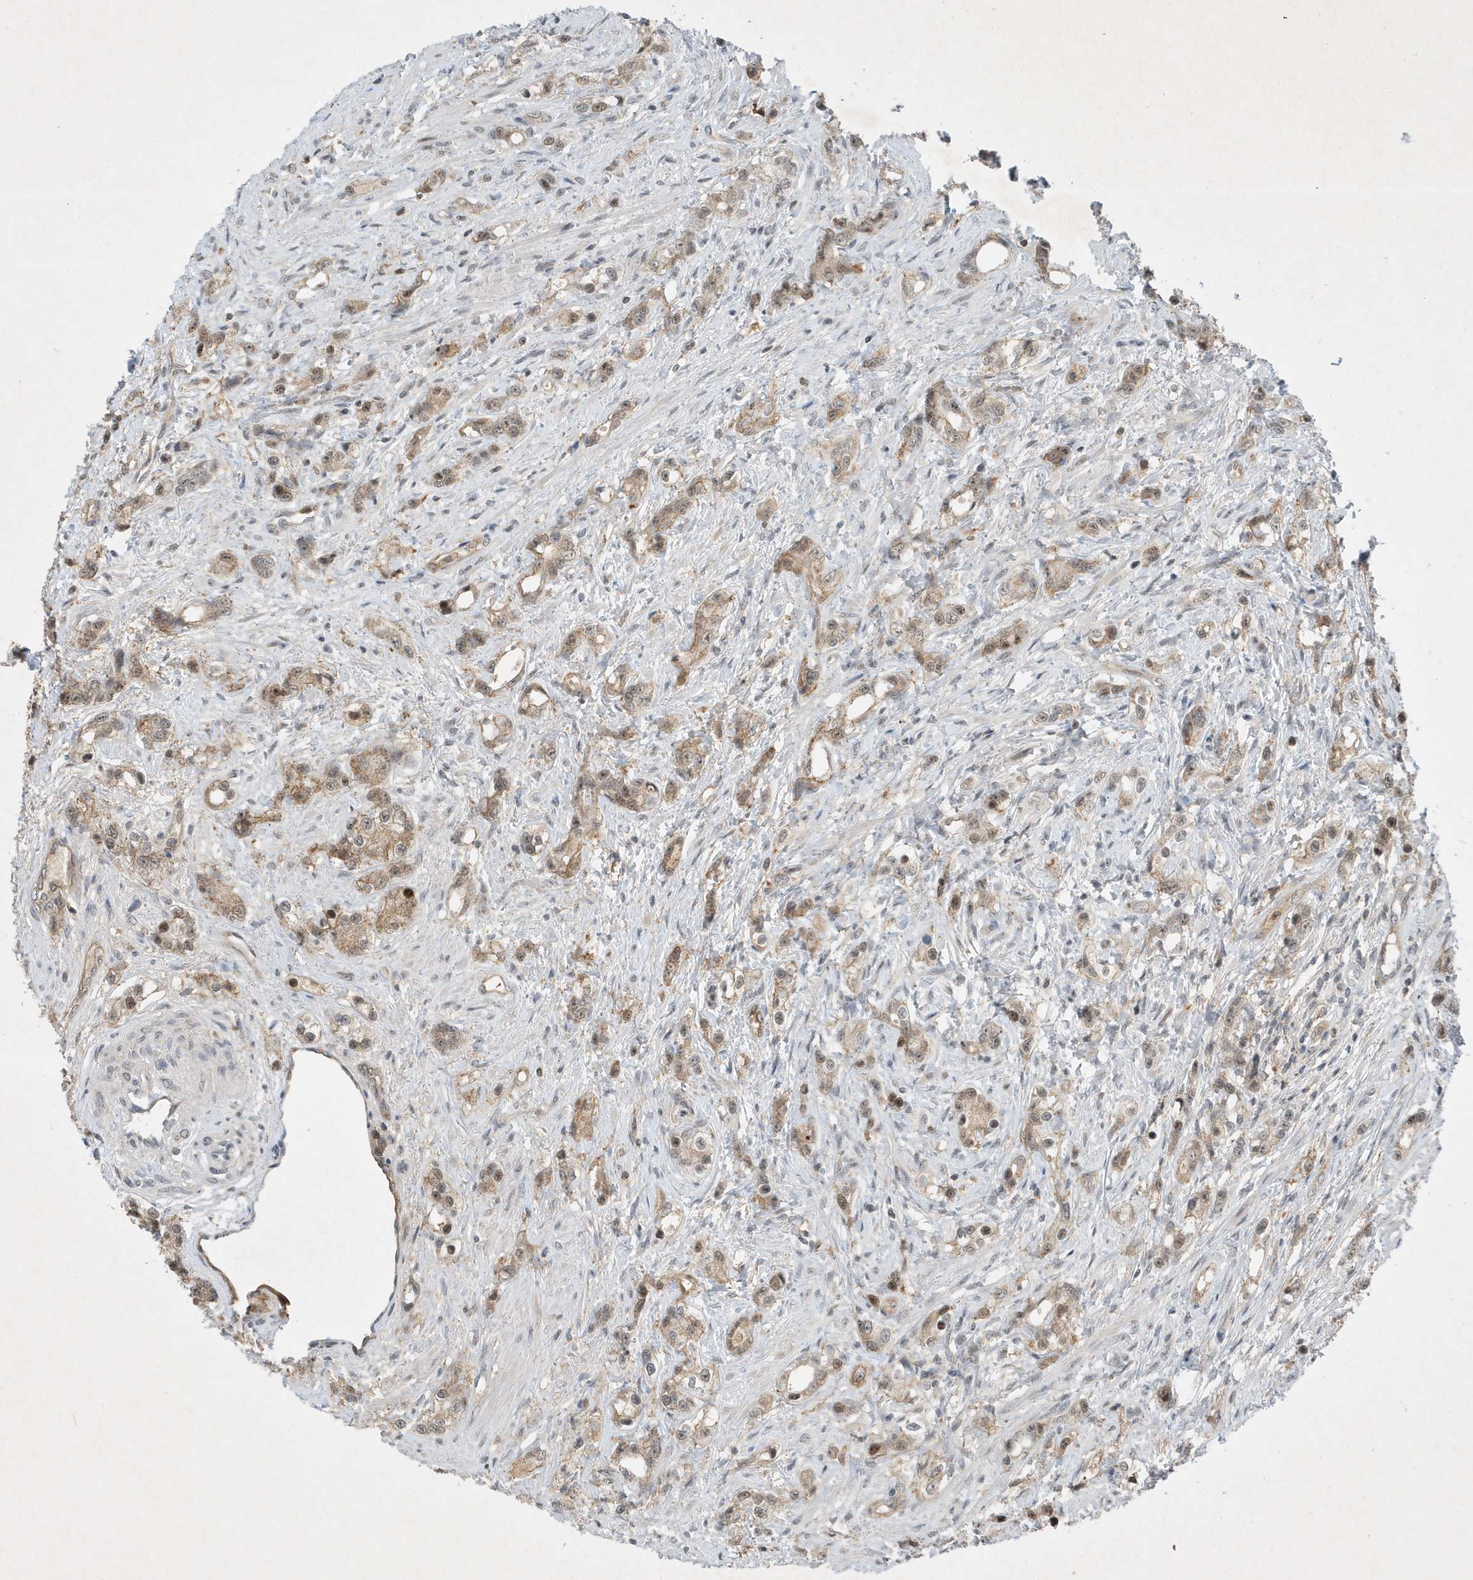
{"staining": {"intensity": "weak", "quantity": "25%-75%", "location": "cytoplasmic/membranous,nuclear"}, "tissue": "prostate cancer", "cell_type": "Tumor cells", "image_type": "cancer", "snomed": [{"axis": "morphology", "description": "Adenocarcinoma, High grade"}, {"axis": "topography", "description": "Prostate"}], "caption": "The micrograph shows staining of prostate cancer (high-grade adenocarcinoma), revealing weak cytoplasmic/membranous and nuclear protein expression (brown color) within tumor cells.", "gene": "MAST3", "patient": {"sex": "male", "age": 63}}